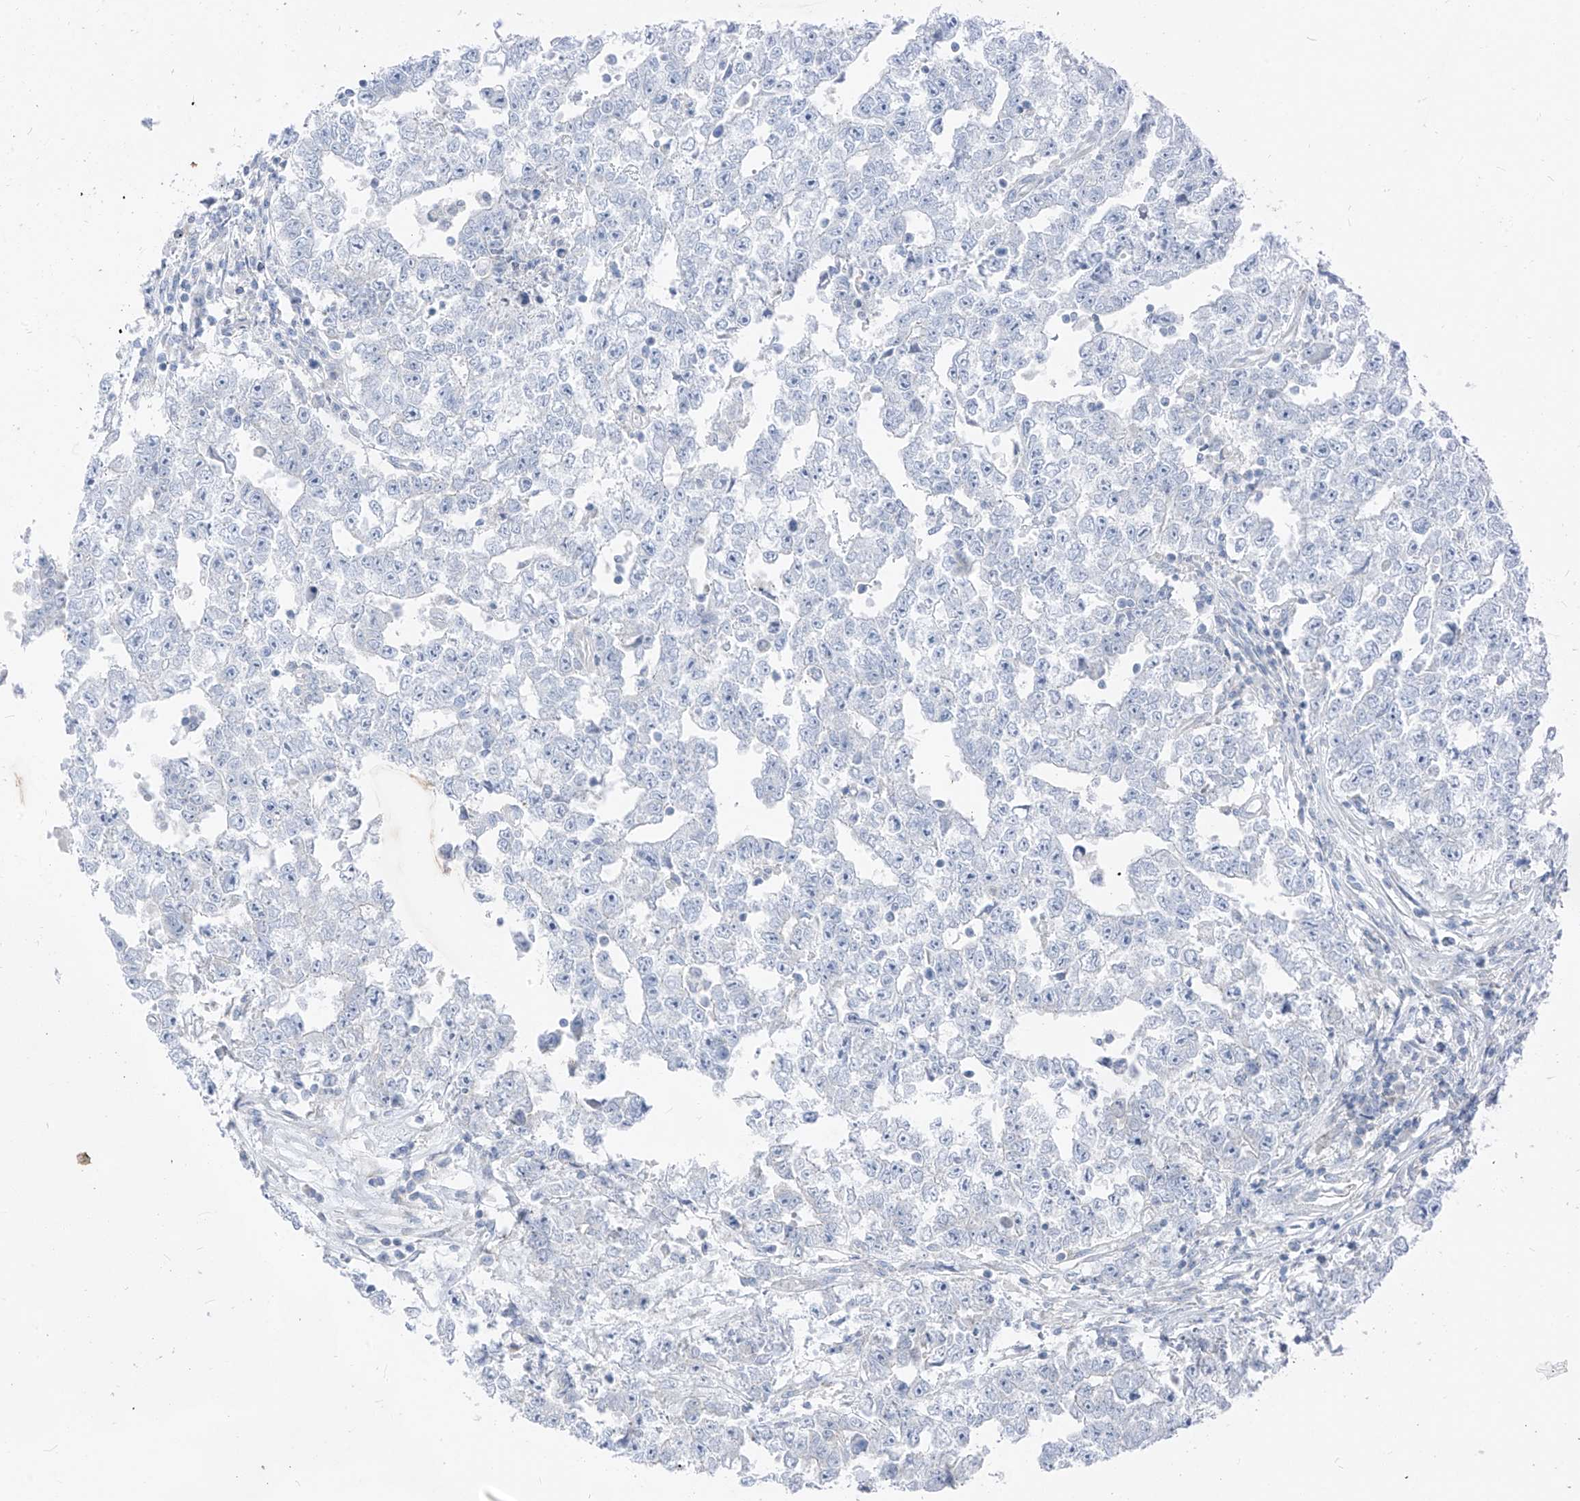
{"staining": {"intensity": "negative", "quantity": "none", "location": "none"}, "tissue": "testis cancer", "cell_type": "Tumor cells", "image_type": "cancer", "snomed": [{"axis": "morphology", "description": "Carcinoma, Embryonal, NOS"}, {"axis": "topography", "description": "Testis"}], "caption": "This is an immunohistochemistry micrograph of human testis embryonal carcinoma. There is no expression in tumor cells.", "gene": "GPR137C", "patient": {"sex": "male", "age": 25}}